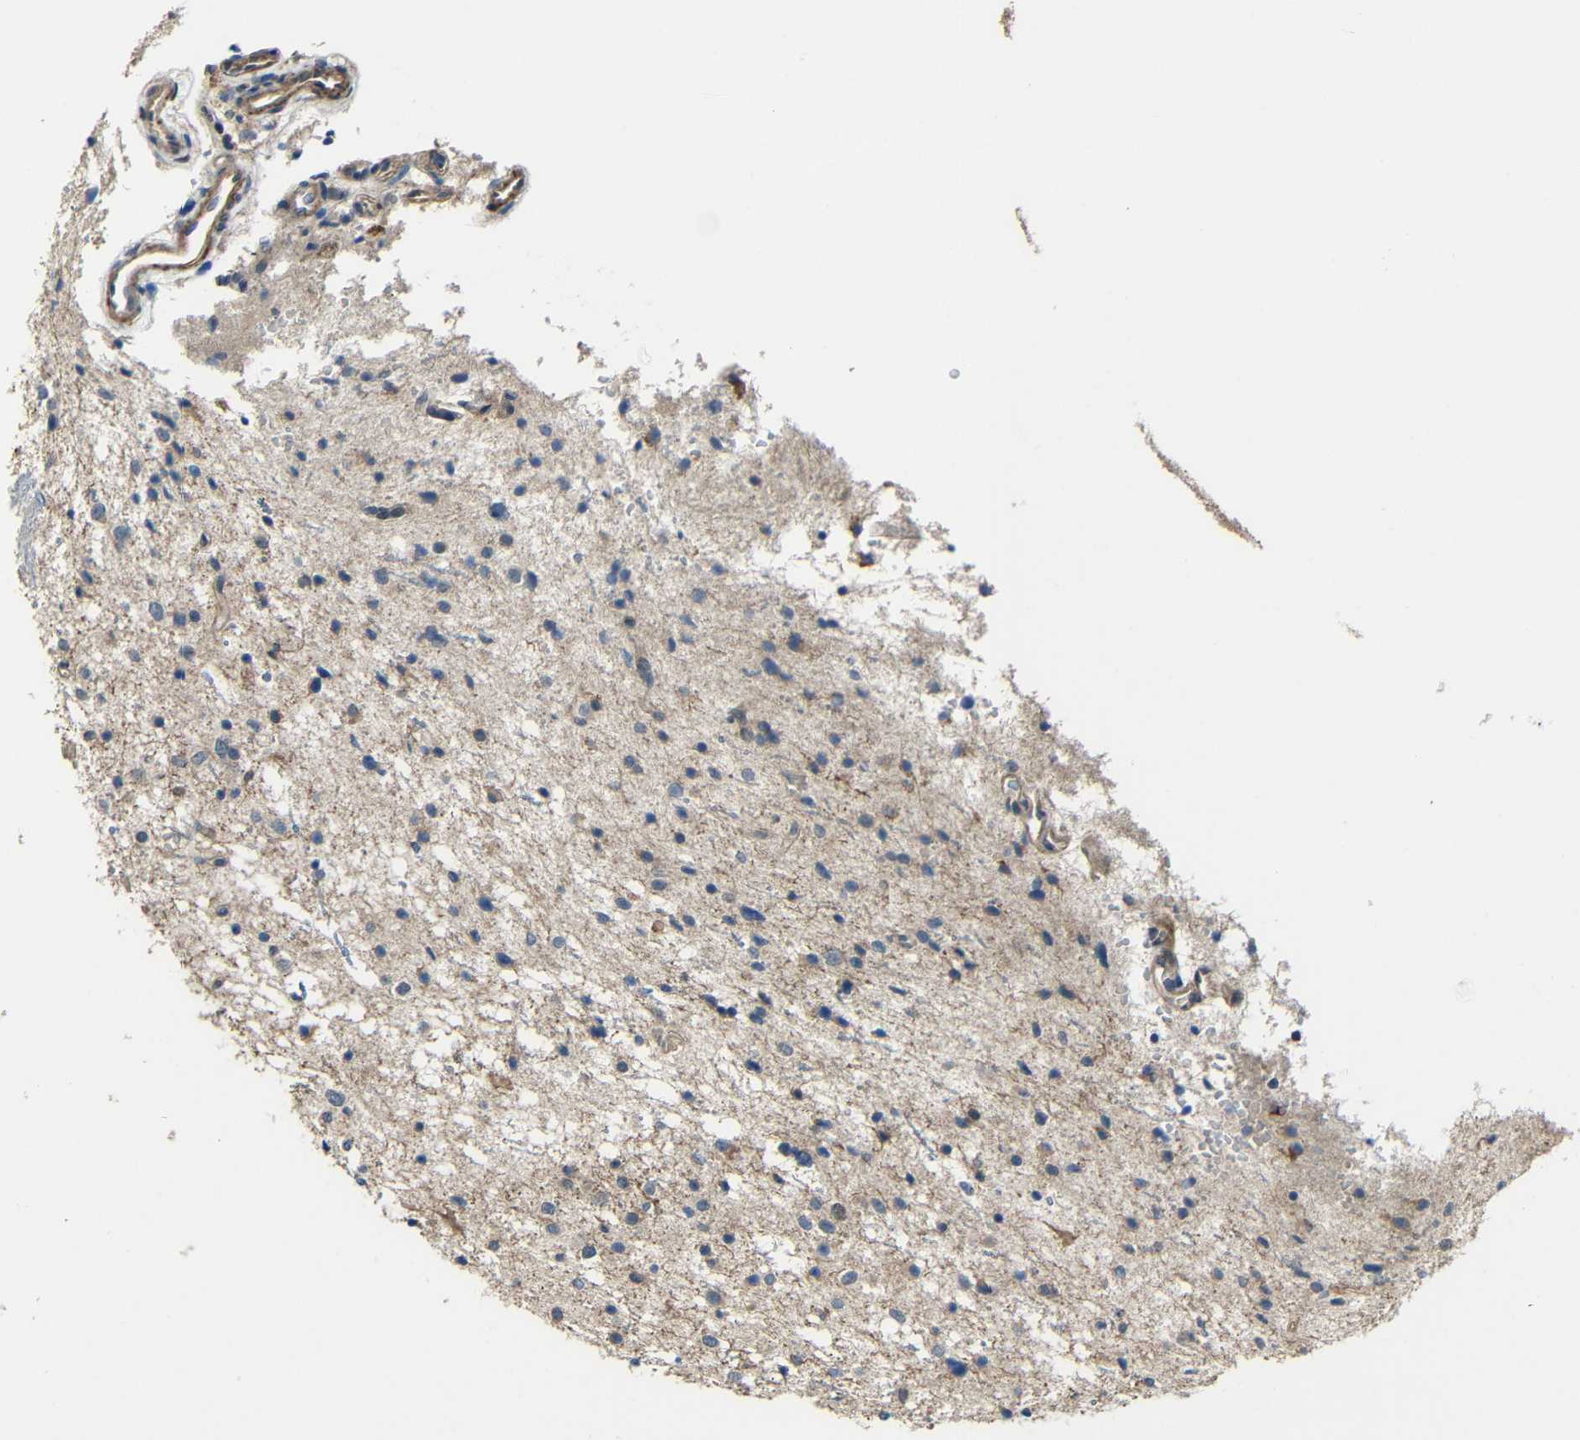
{"staining": {"intensity": "negative", "quantity": "none", "location": "none"}, "tissue": "glioma", "cell_type": "Tumor cells", "image_type": "cancer", "snomed": [{"axis": "morphology", "description": "Glioma, malignant, Low grade"}, {"axis": "topography", "description": "Brain"}], "caption": "Immunohistochemistry (IHC) histopathology image of glioma stained for a protein (brown), which shows no staining in tumor cells.", "gene": "STBD1", "patient": {"sex": "female", "age": 37}}